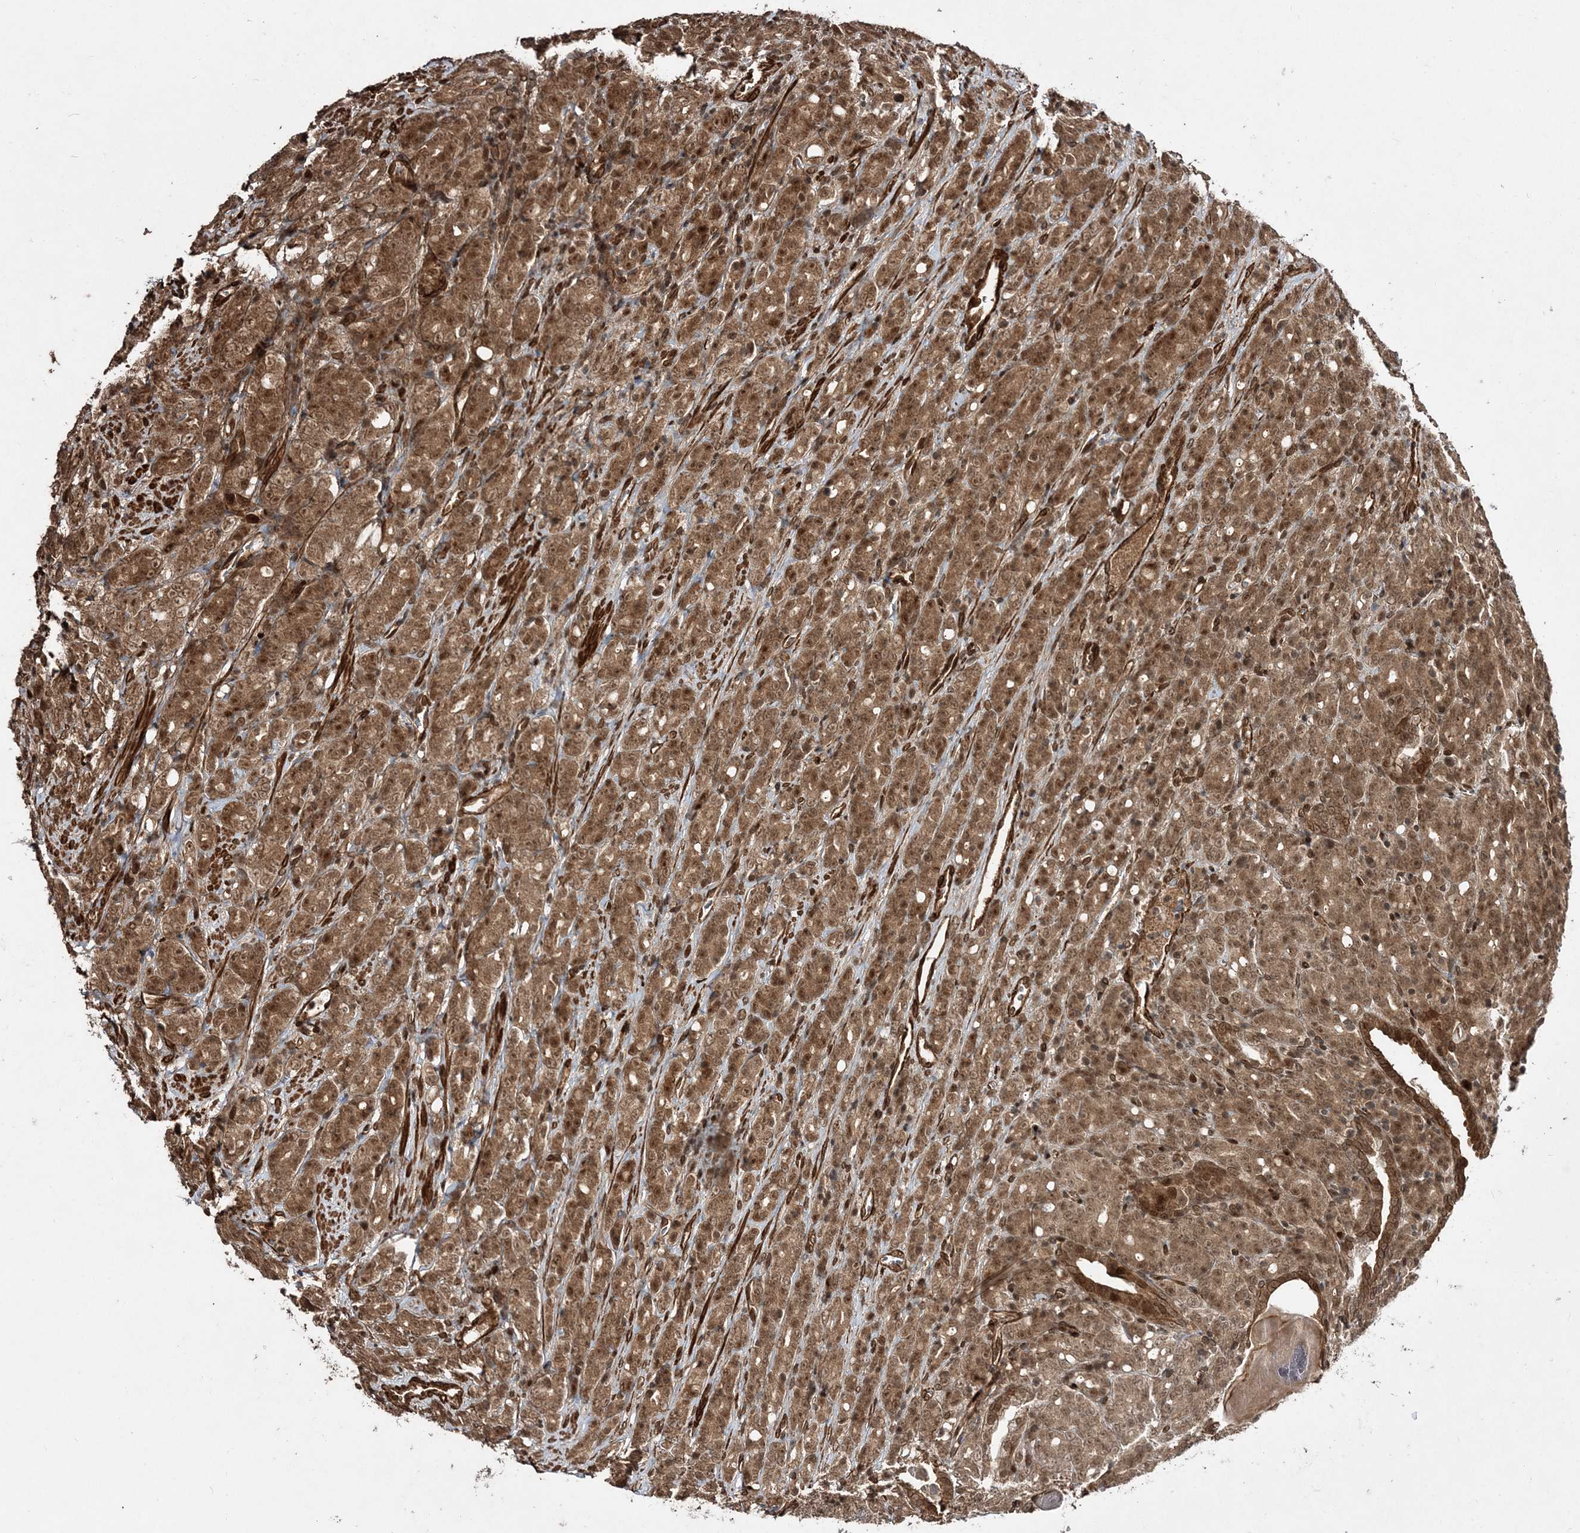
{"staining": {"intensity": "moderate", "quantity": ">75%", "location": "cytoplasmic/membranous,nuclear"}, "tissue": "prostate cancer", "cell_type": "Tumor cells", "image_type": "cancer", "snomed": [{"axis": "morphology", "description": "Adenocarcinoma, High grade"}, {"axis": "topography", "description": "Prostate"}], "caption": "This micrograph demonstrates prostate cancer (adenocarcinoma (high-grade)) stained with immunohistochemistry to label a protein in brown. The cytoplasmic/membranous and nuclear of tumor cells show moderate positivity for the protein. Nuclei are counter-stained blue.", "gene": "ETAA1", "patient": {"sex": "male", "age": 62}}